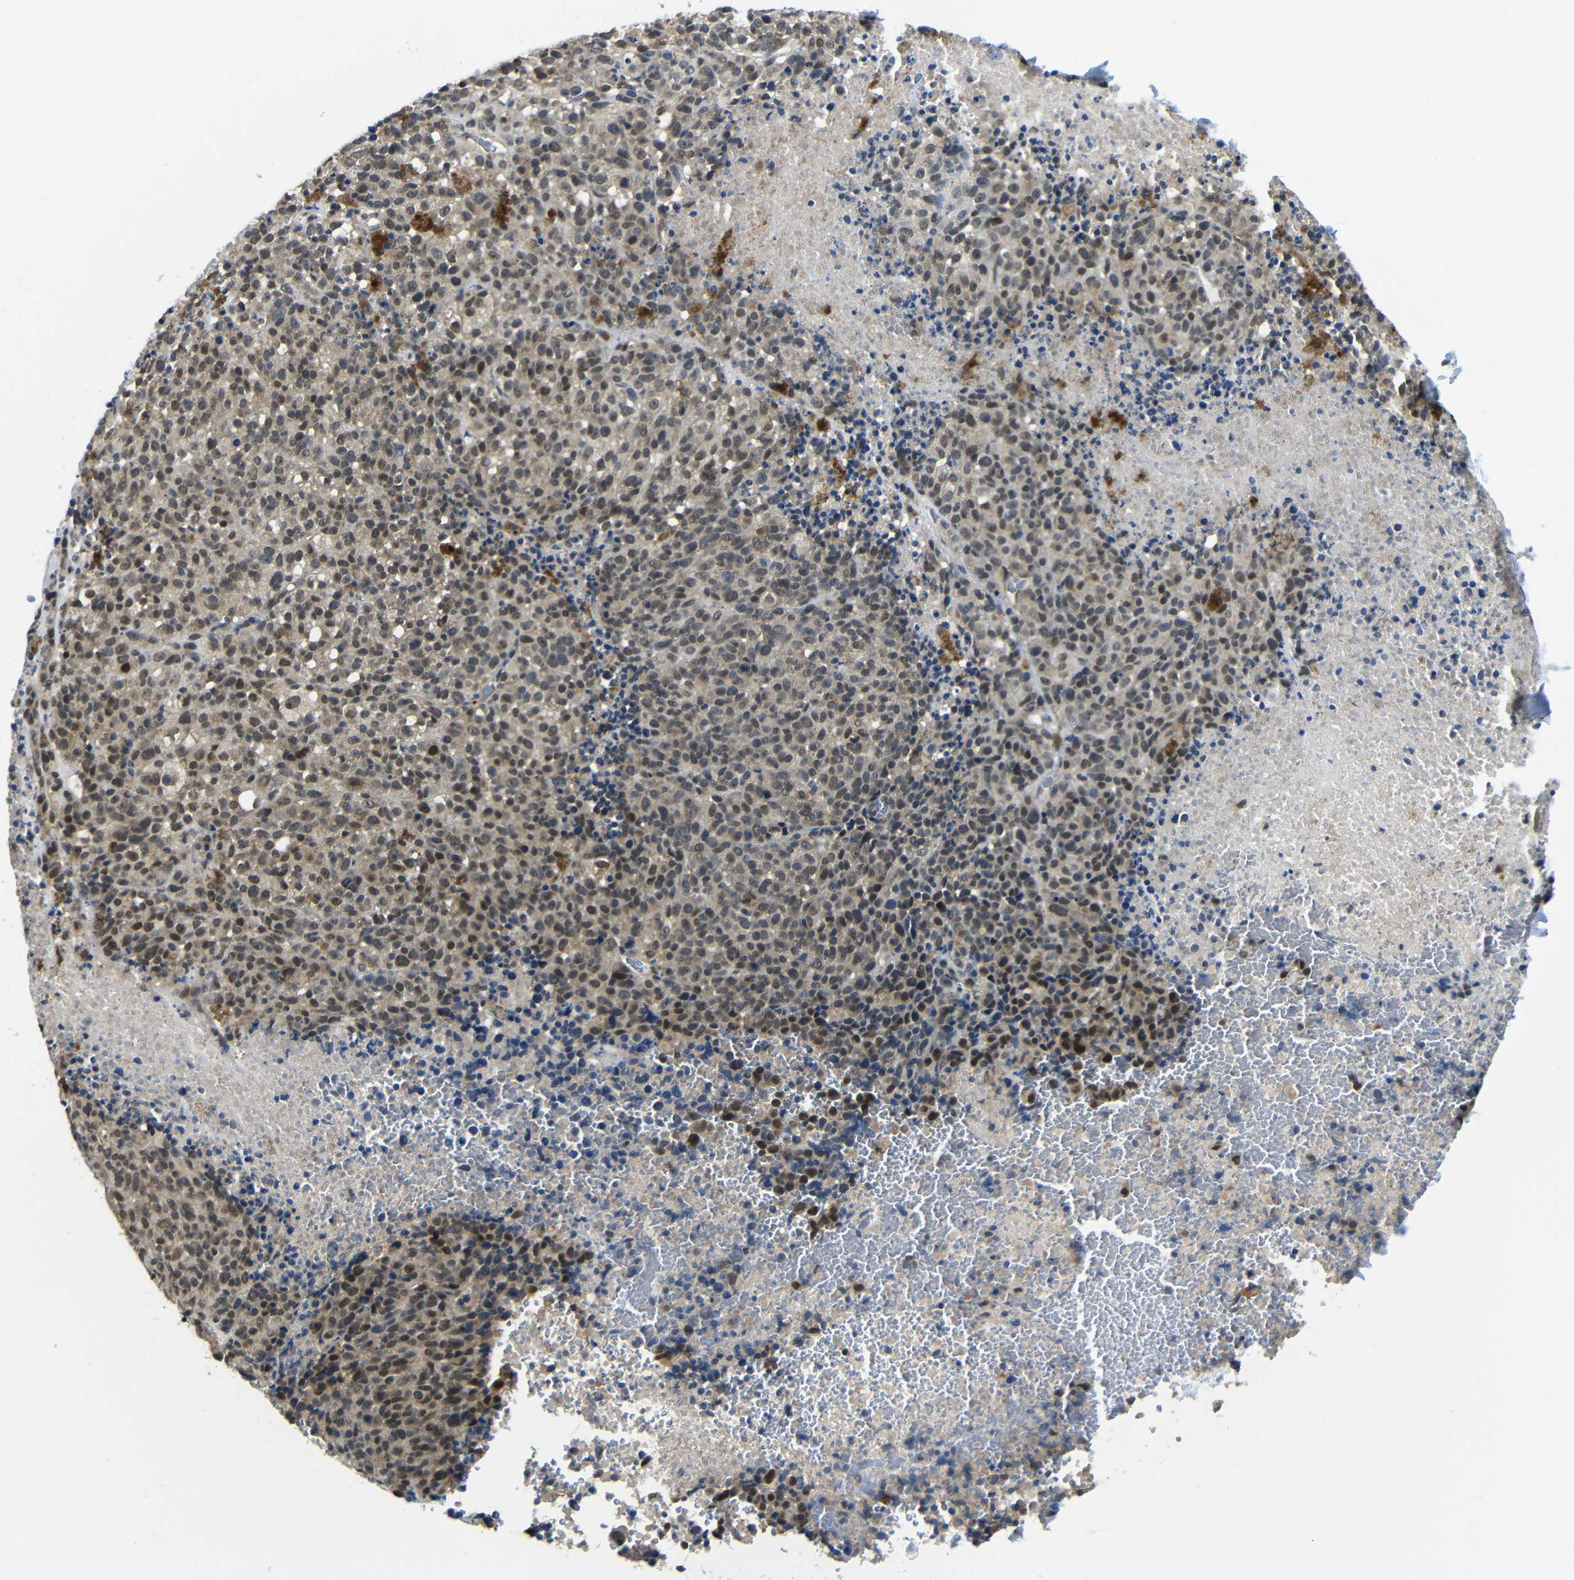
{"staining": {"intensity": "weak", "quantity": ">75%", "location": "cytoplasmic/membranous,nuclear"}, "tissue": "melanoma", "cell_type": "Tumor cells", "image_type": "cancer", "snomed": [{"axis": "morphology", "description": "Malignant melanoma, Metastatic site"}, {"axis": "topography", "description": "Cerebral cortex"}], "caption": "Protein expression analysis of human melanoma reveals weak cytoplasmic/membranous and nuclear staining in approximately >75% of tumor cells. (DAB IHC with brightfield microscopy, high magnification).", "gene": "FAM172A", "patient": {"sex": "female", "age": 52}}